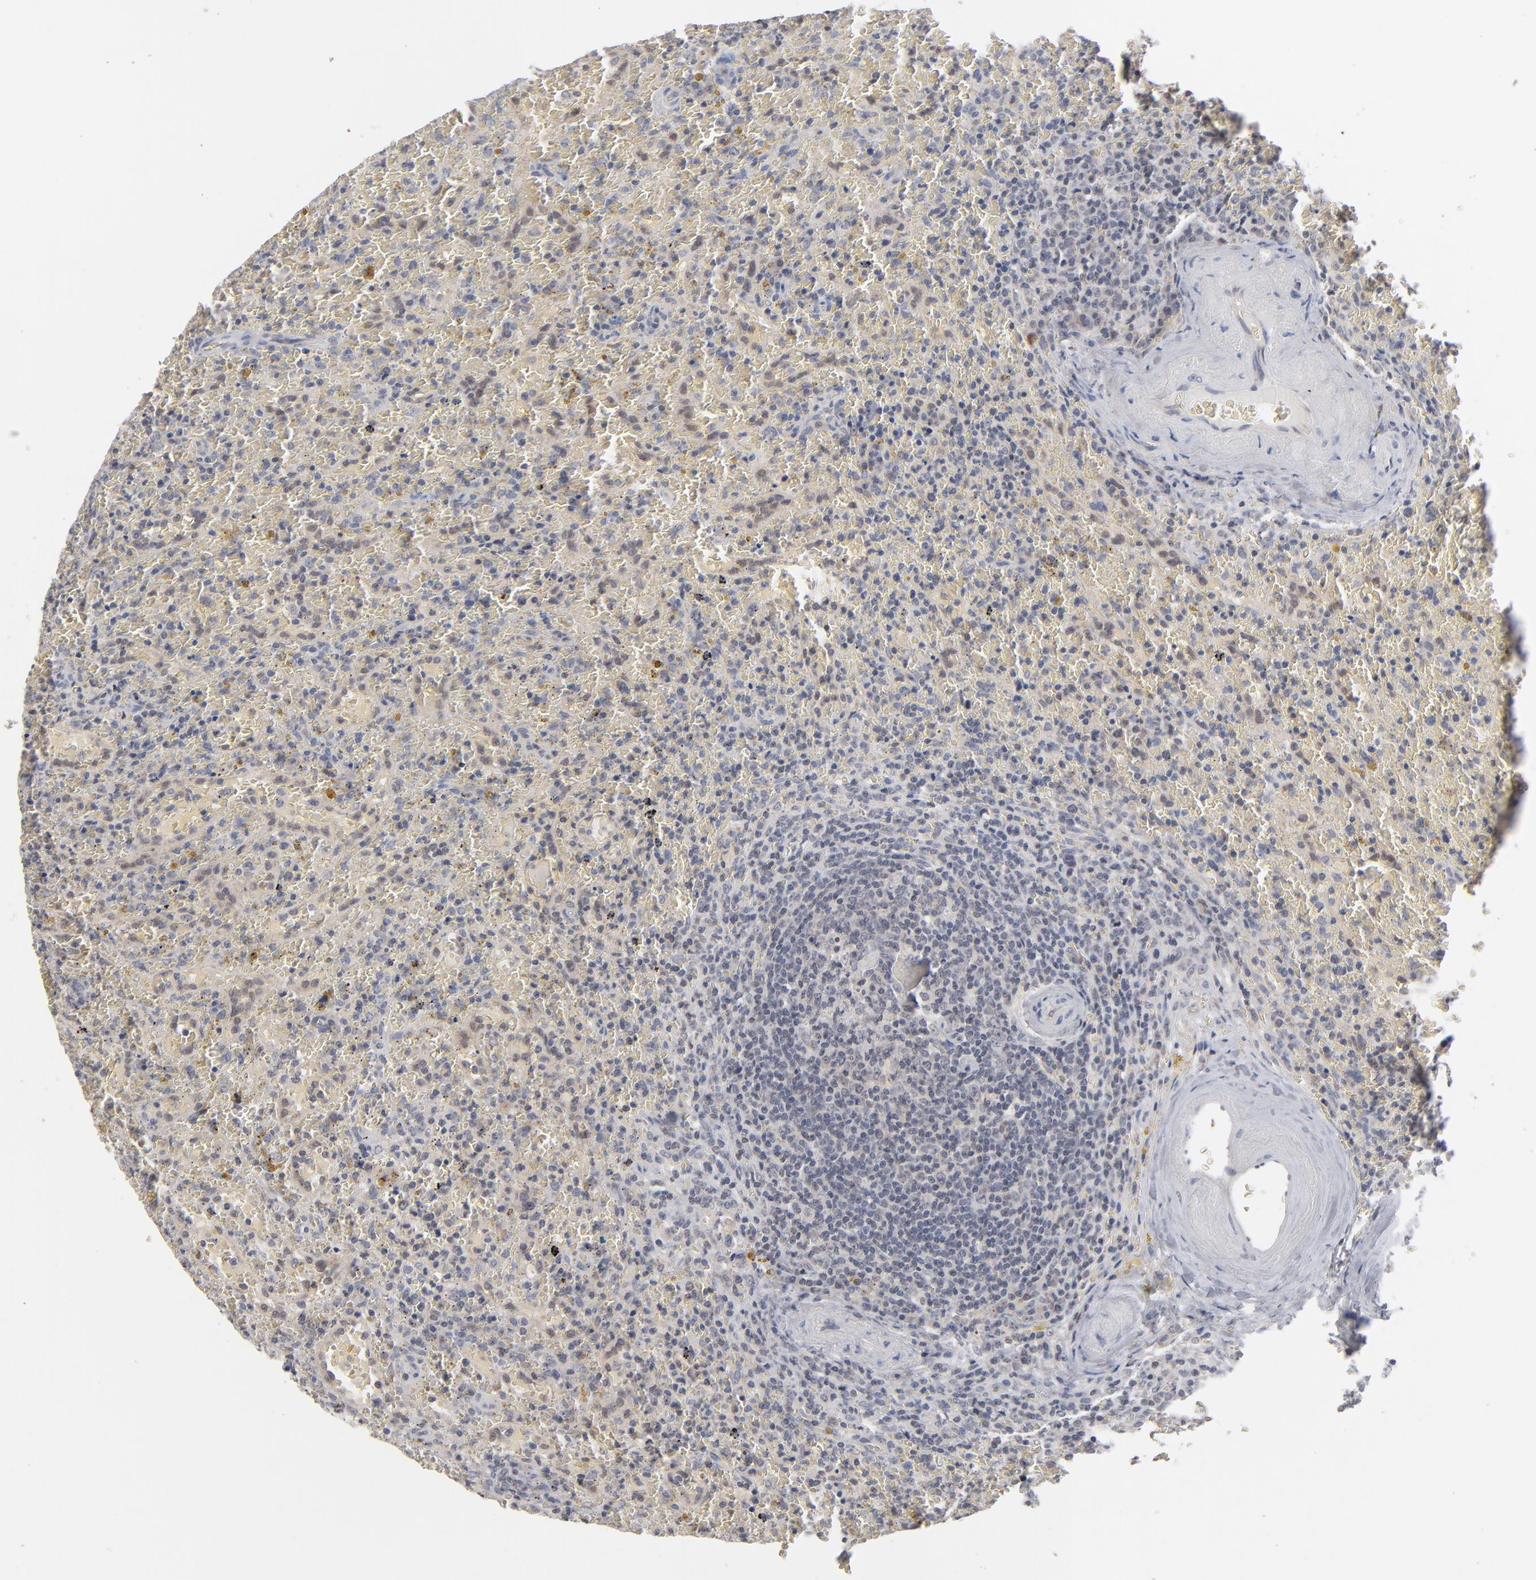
{"staining": {"intensity": "negative", "quantity": "none", "location": "none"}, "tissue": "lymphoma", "cell_type": "Tumor cells", "image_type": "cancer", "snomed": [{"axis": "morphology", "description": "Malignant lymphoma, non-Hodgkin's type, High grade"}, {"axis": "topography", "description": "Spleen"}, {"axis": "topography", "description": "Lymph node"}], "caption": "The histopathology image exhibits no staining of tumor cells in malignant lymphoma, non-Hodgkin's type (high-grade).", "gene": "POF1B", "patient": {"sex": "female", "age": 70}}